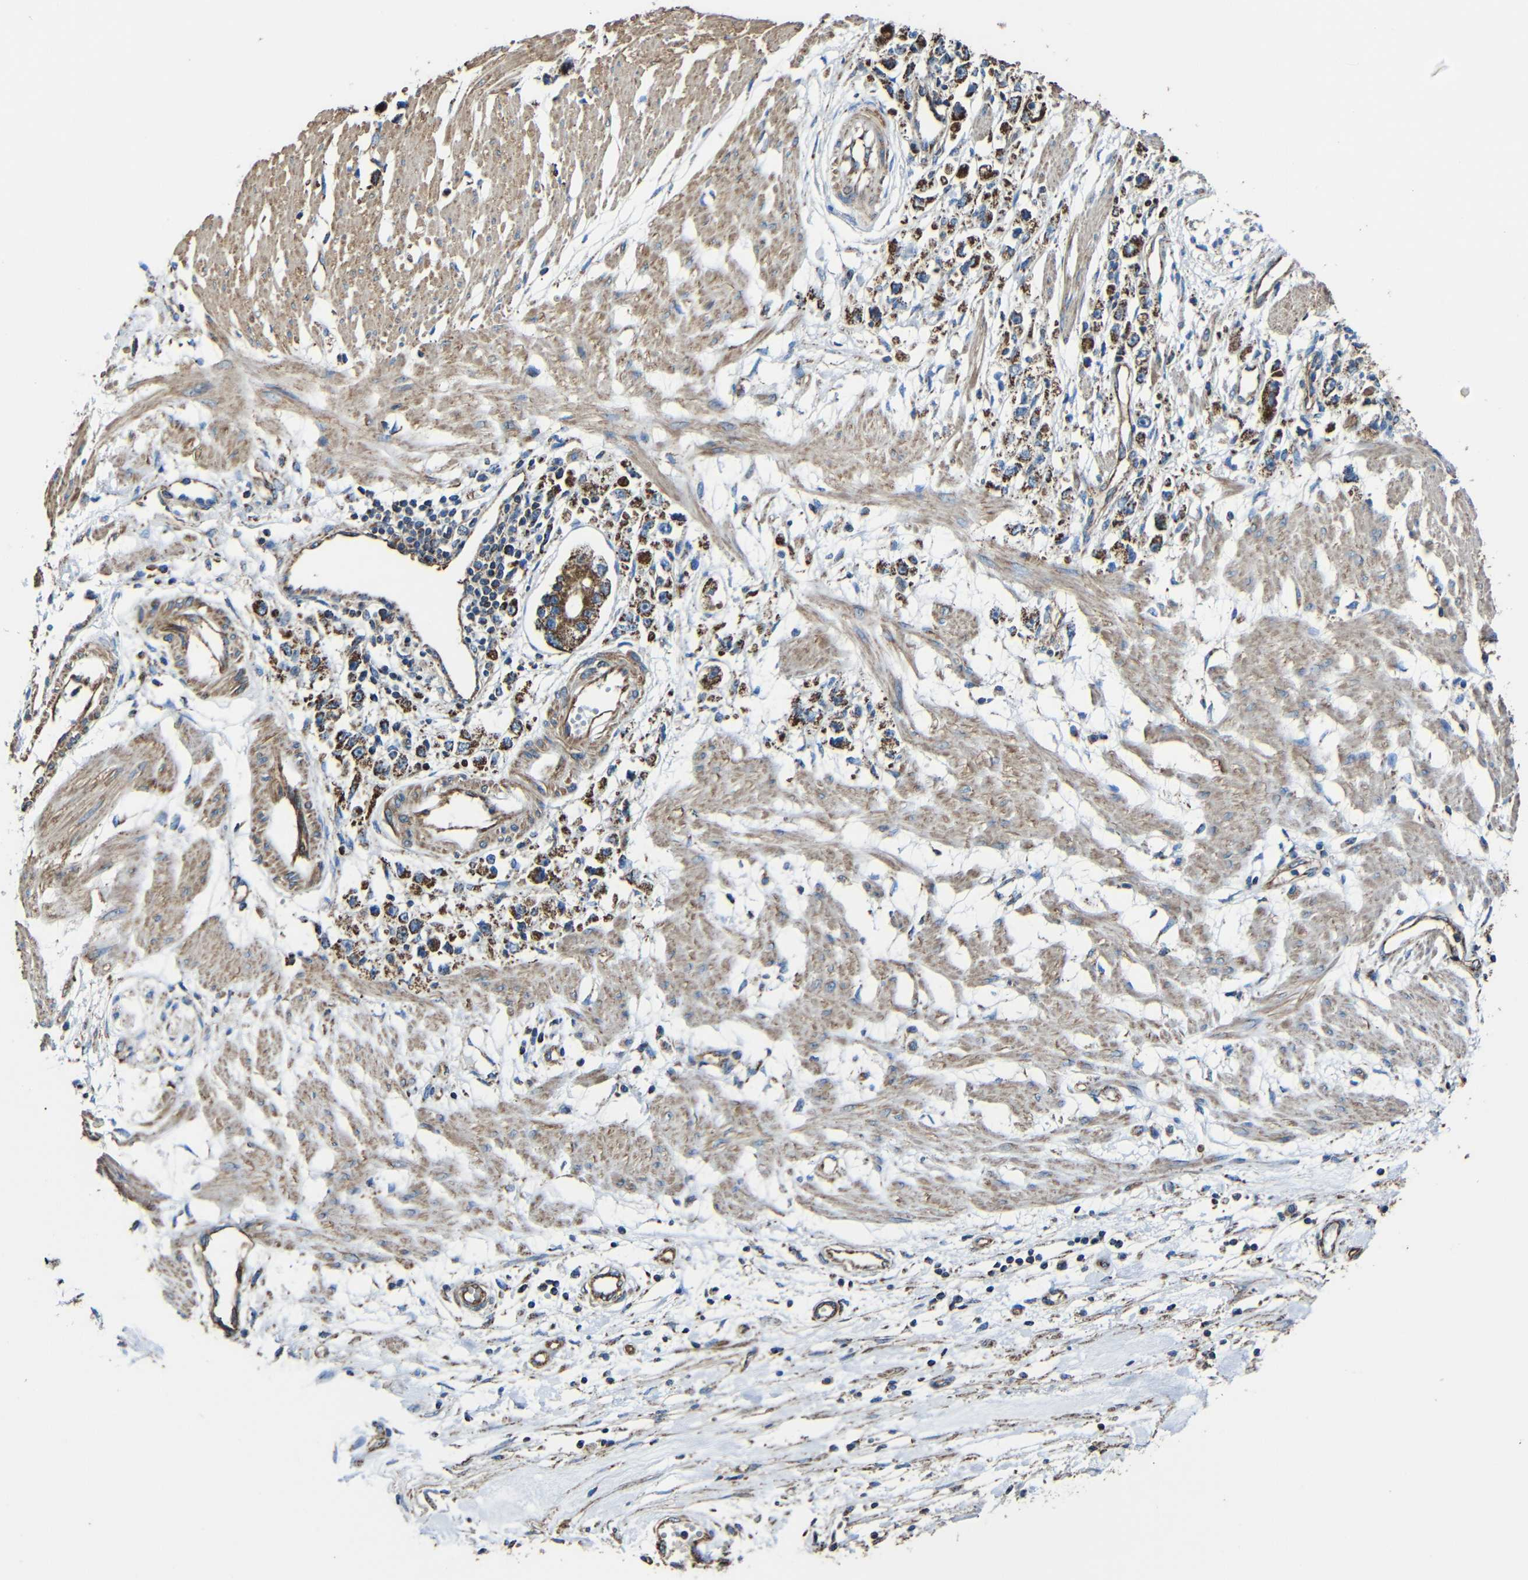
{"staining": {"intensity": "strong", "quantity": ">75%", "location": "cytoplasmic/membranous"}, "tissue": "stomach cancer", "cell_type": "Tumor cells", "image_type": "cancer", "snomed": [{"axis": "morphology", "description": "Adenocarcinoma, NOS"}, {"axis": "topography", "description": "Stomach"}], "caption": "Immunohistochemistry (IHC) (DAB) staining of stomach adenocarcinoma reveals strong cytoplasmic/membranous protein positivity in approximately >75% of tumor cells.", "gene": "INTS6L", "patient": {"sex": "female", "age": 59}}